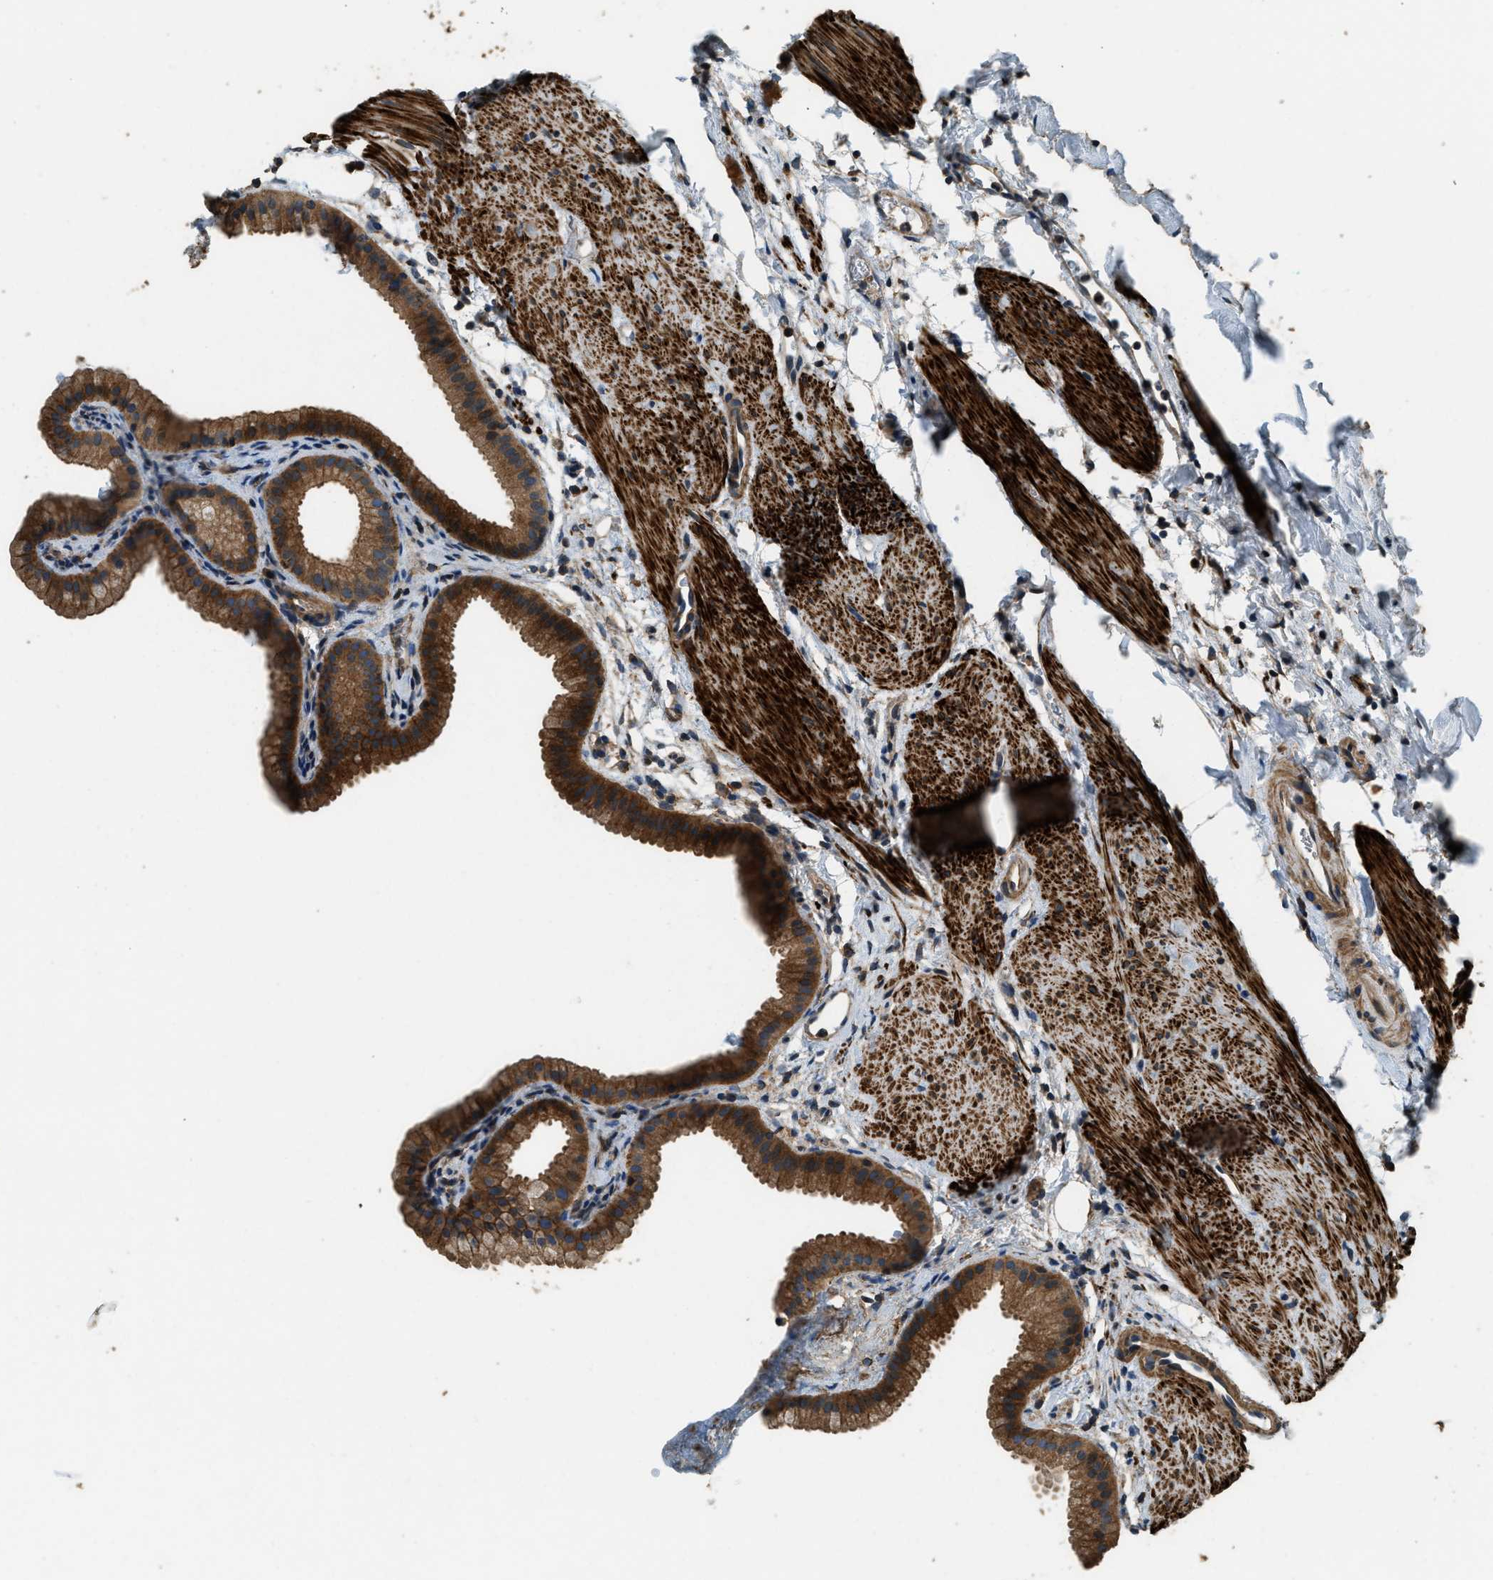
{"staining": {"intensity": "strong", "quantity": ">75%", "location": "cytoplasmic/membranous"}, "tissue": "gallbladder", "cell_type": "Glandular cells", "image_type": "normal", "snomed": [{"axis": "morphology", "description": "Normal tissue, NOS"}, {"axis": "topography", "description": "Gallbladder"}], "caption": "Protein expression analysis of benign gallbladder demonstrates strong cytoplasmic/membranous positivity in approximately >75% of glandular cells. (DAB IHC with brightfield microscopy, high magnification).", "gene": "ERGIC1", "patient": {"sex": "female", "age": 64}}